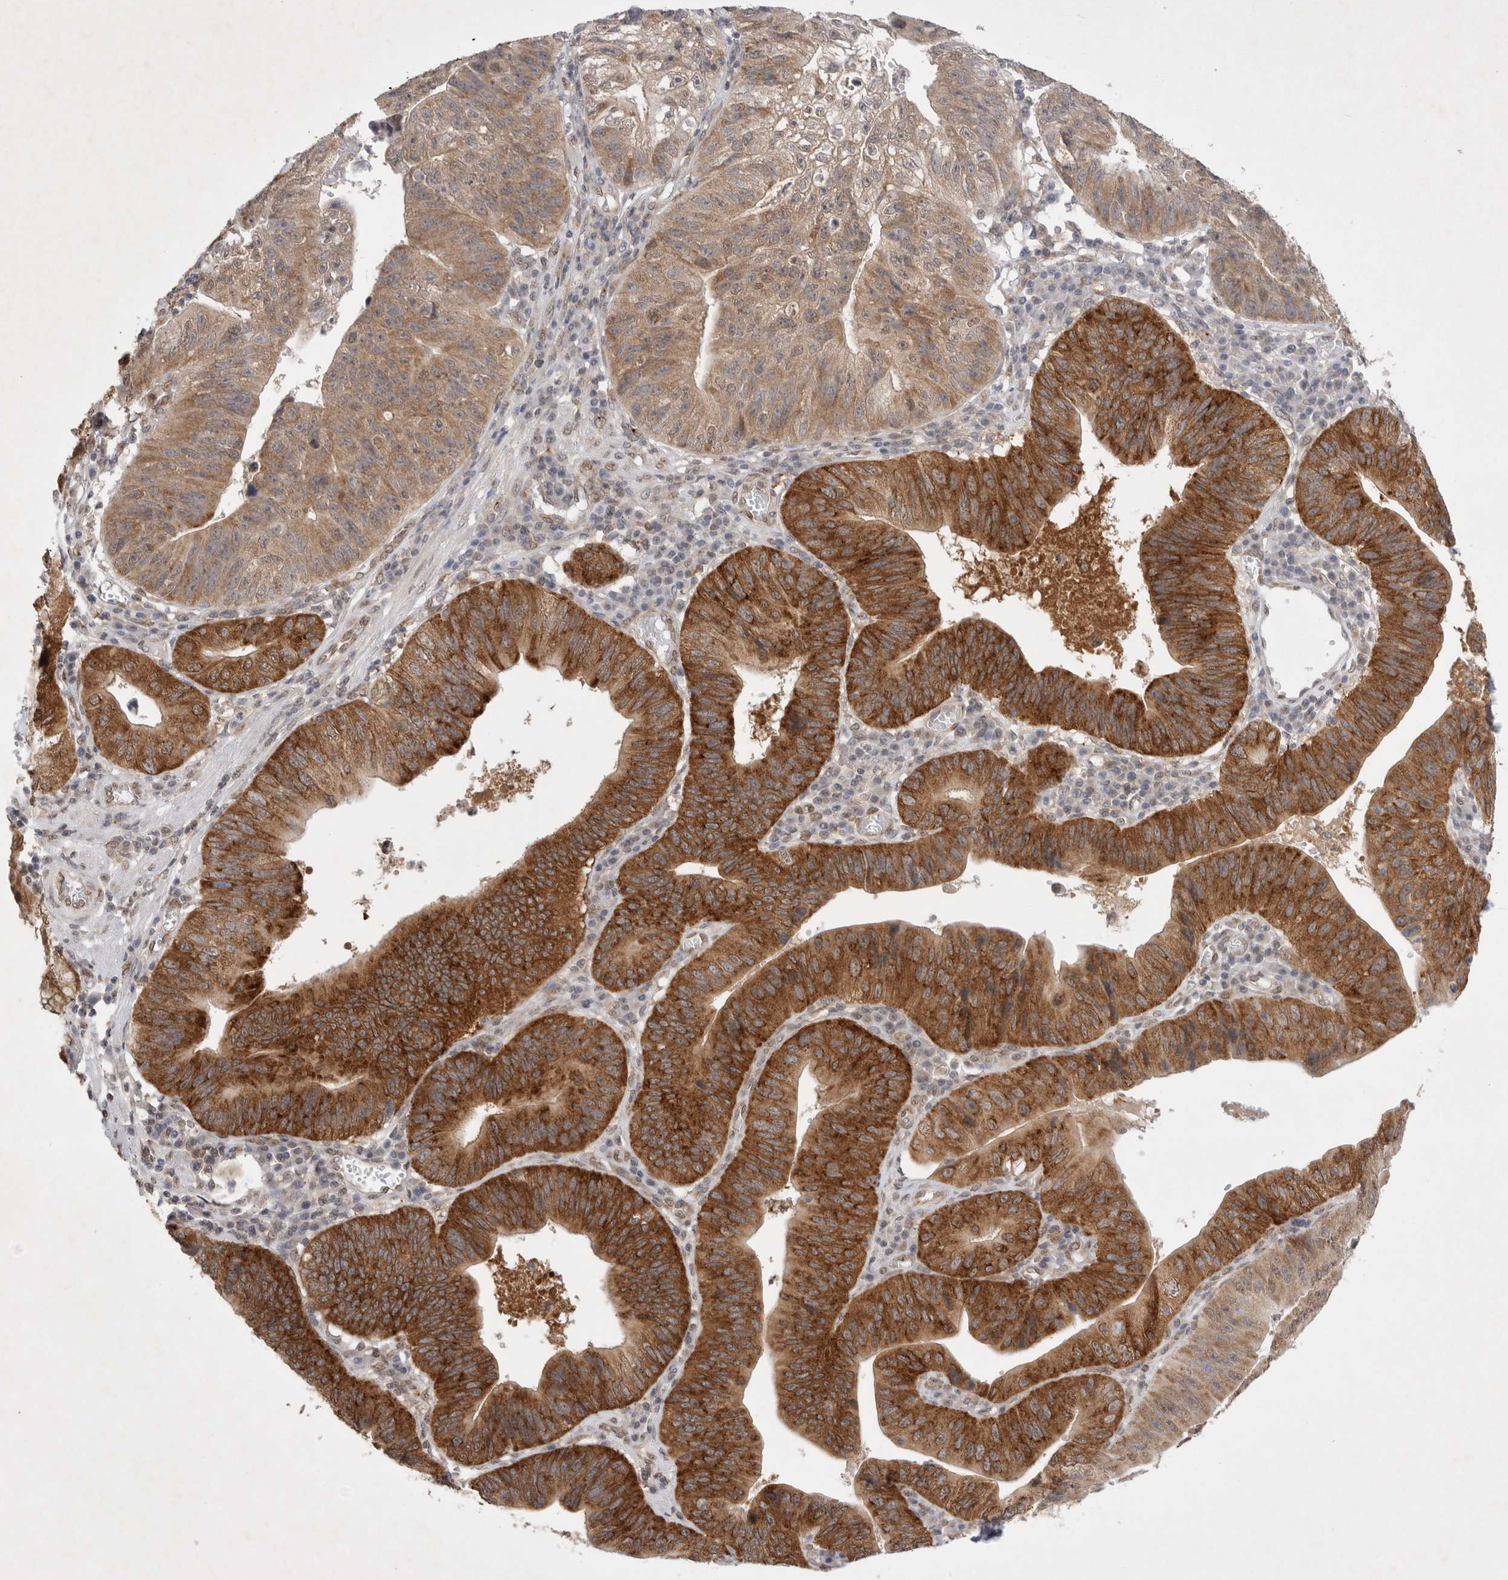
{"staining": {"intensity": "strong", "quantity": ">75%", "location": "cytoplasmic/membranous"}, "tissue": "stomach cancer", "cell_type": "Tumor cells", "image_type": "cancer", "snomed": [{"axis": "morphology", "description": "Adenocarcinoma, NOS"}, {"axis": "topography", "description": "Stomach"}], "caption": "DAB (3,3'-diaminobenzidine) immunohistochemical staining of human adenocarcinoma (stomach) shows strong cytoplasmic/membranous protein staining in approximately >75% of tumor cells.", "gene": "WIPF2", "patient": {"sex": "male", "age": 59}}